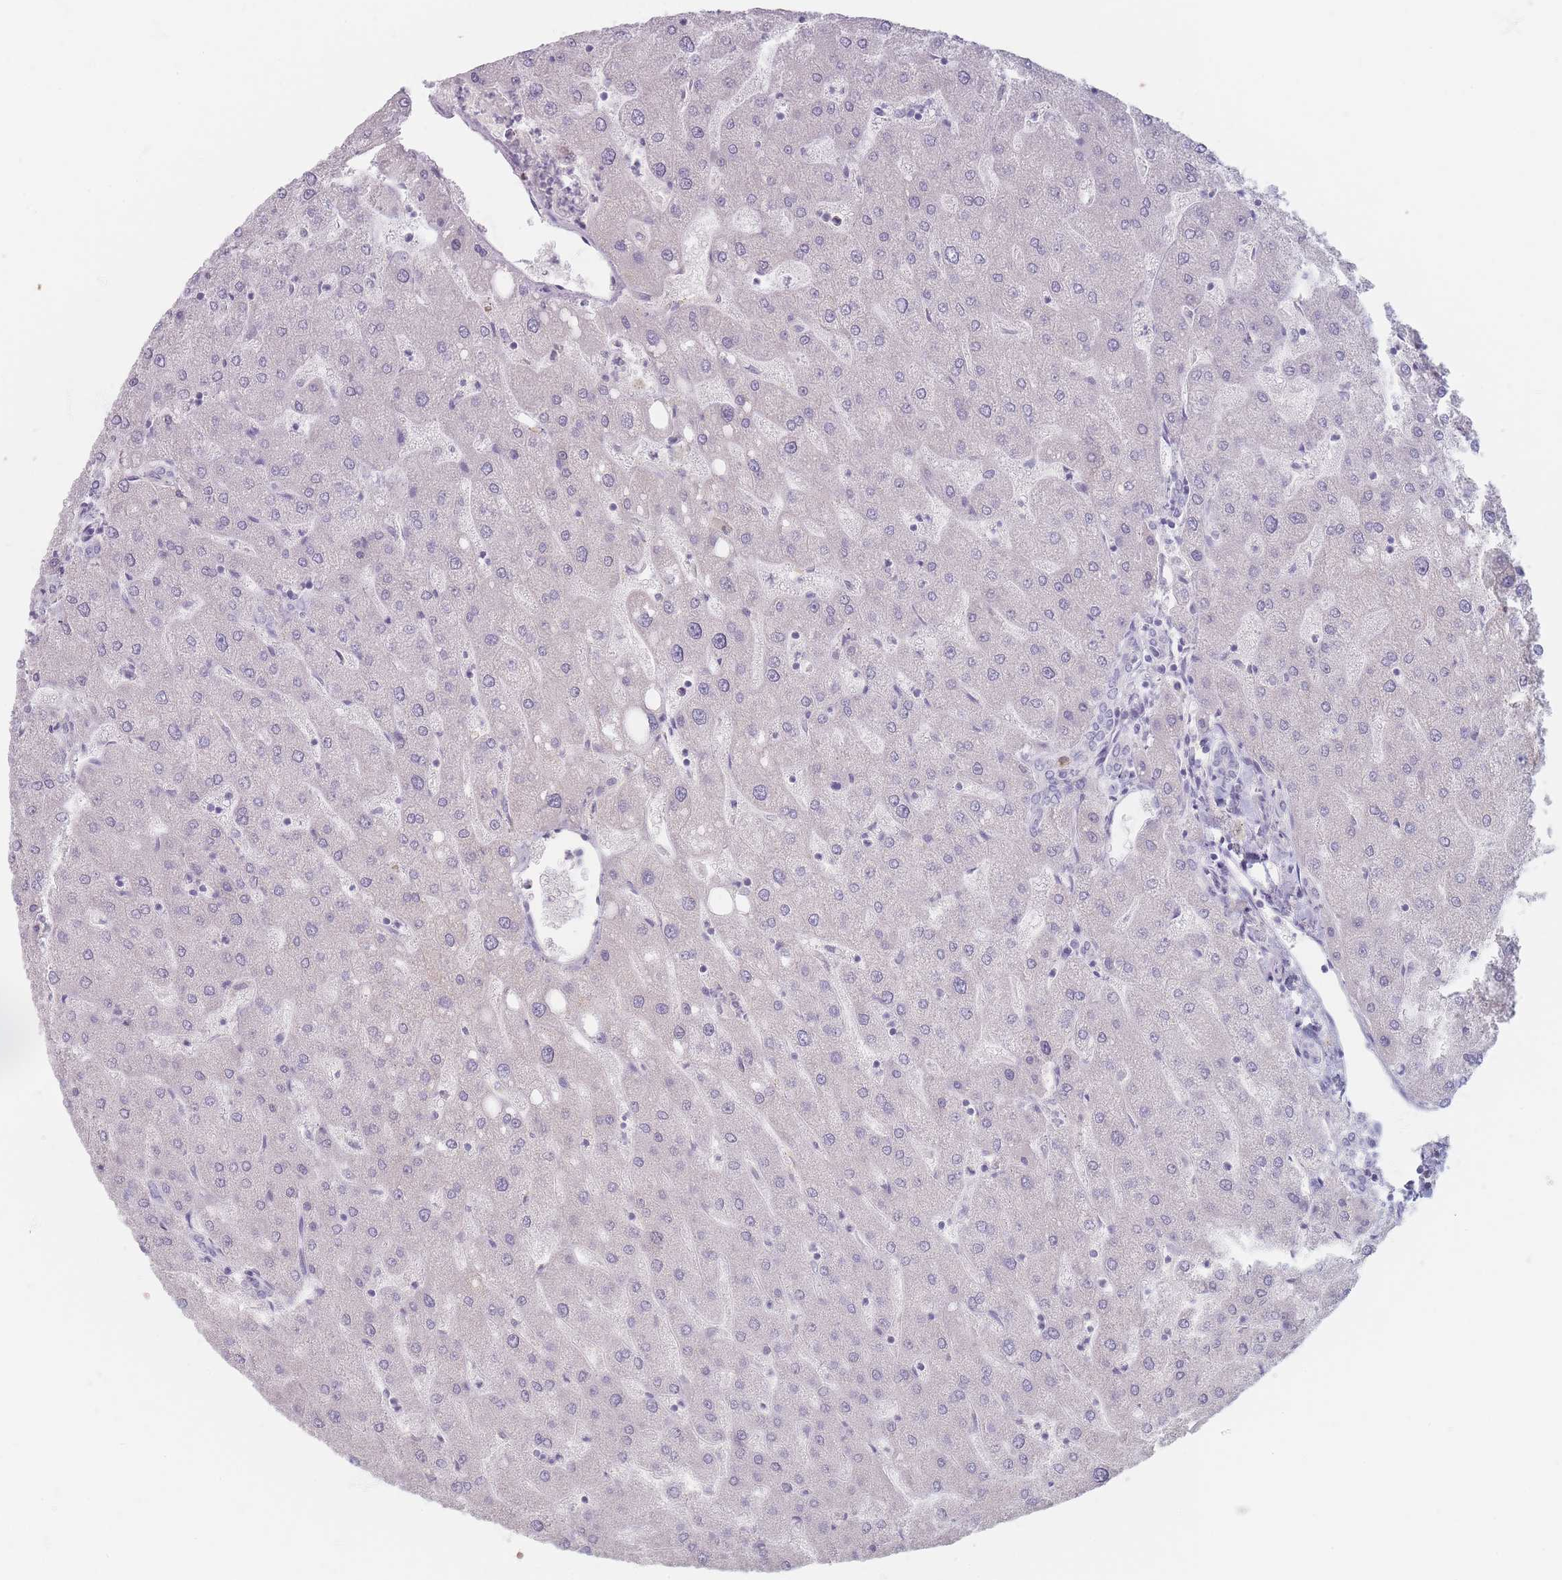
{"staining": {"intensity": "negative", "quantity": "none", "location": "none"}, "tissue": "liver", "cell_type": "Cholangiocytes", "image_type": "normal", "snomed": [{"axis": "morphology", "description": "Normal tissue, NOS"}, {"axis": "topography", "description": "Liver"}], "caption": "This micrograph is of normal liver stained with immunohistochemistry (IHC) to label a protein in brown with the nuclei are counter-stained blue. There is no expression in cholangiocytes. (Brightfield microscopy of DAB immunohistochemistry (IHC) at high magnification).", "gene": "HELZ2", "patient": {"sex": "male", "age": 67}}